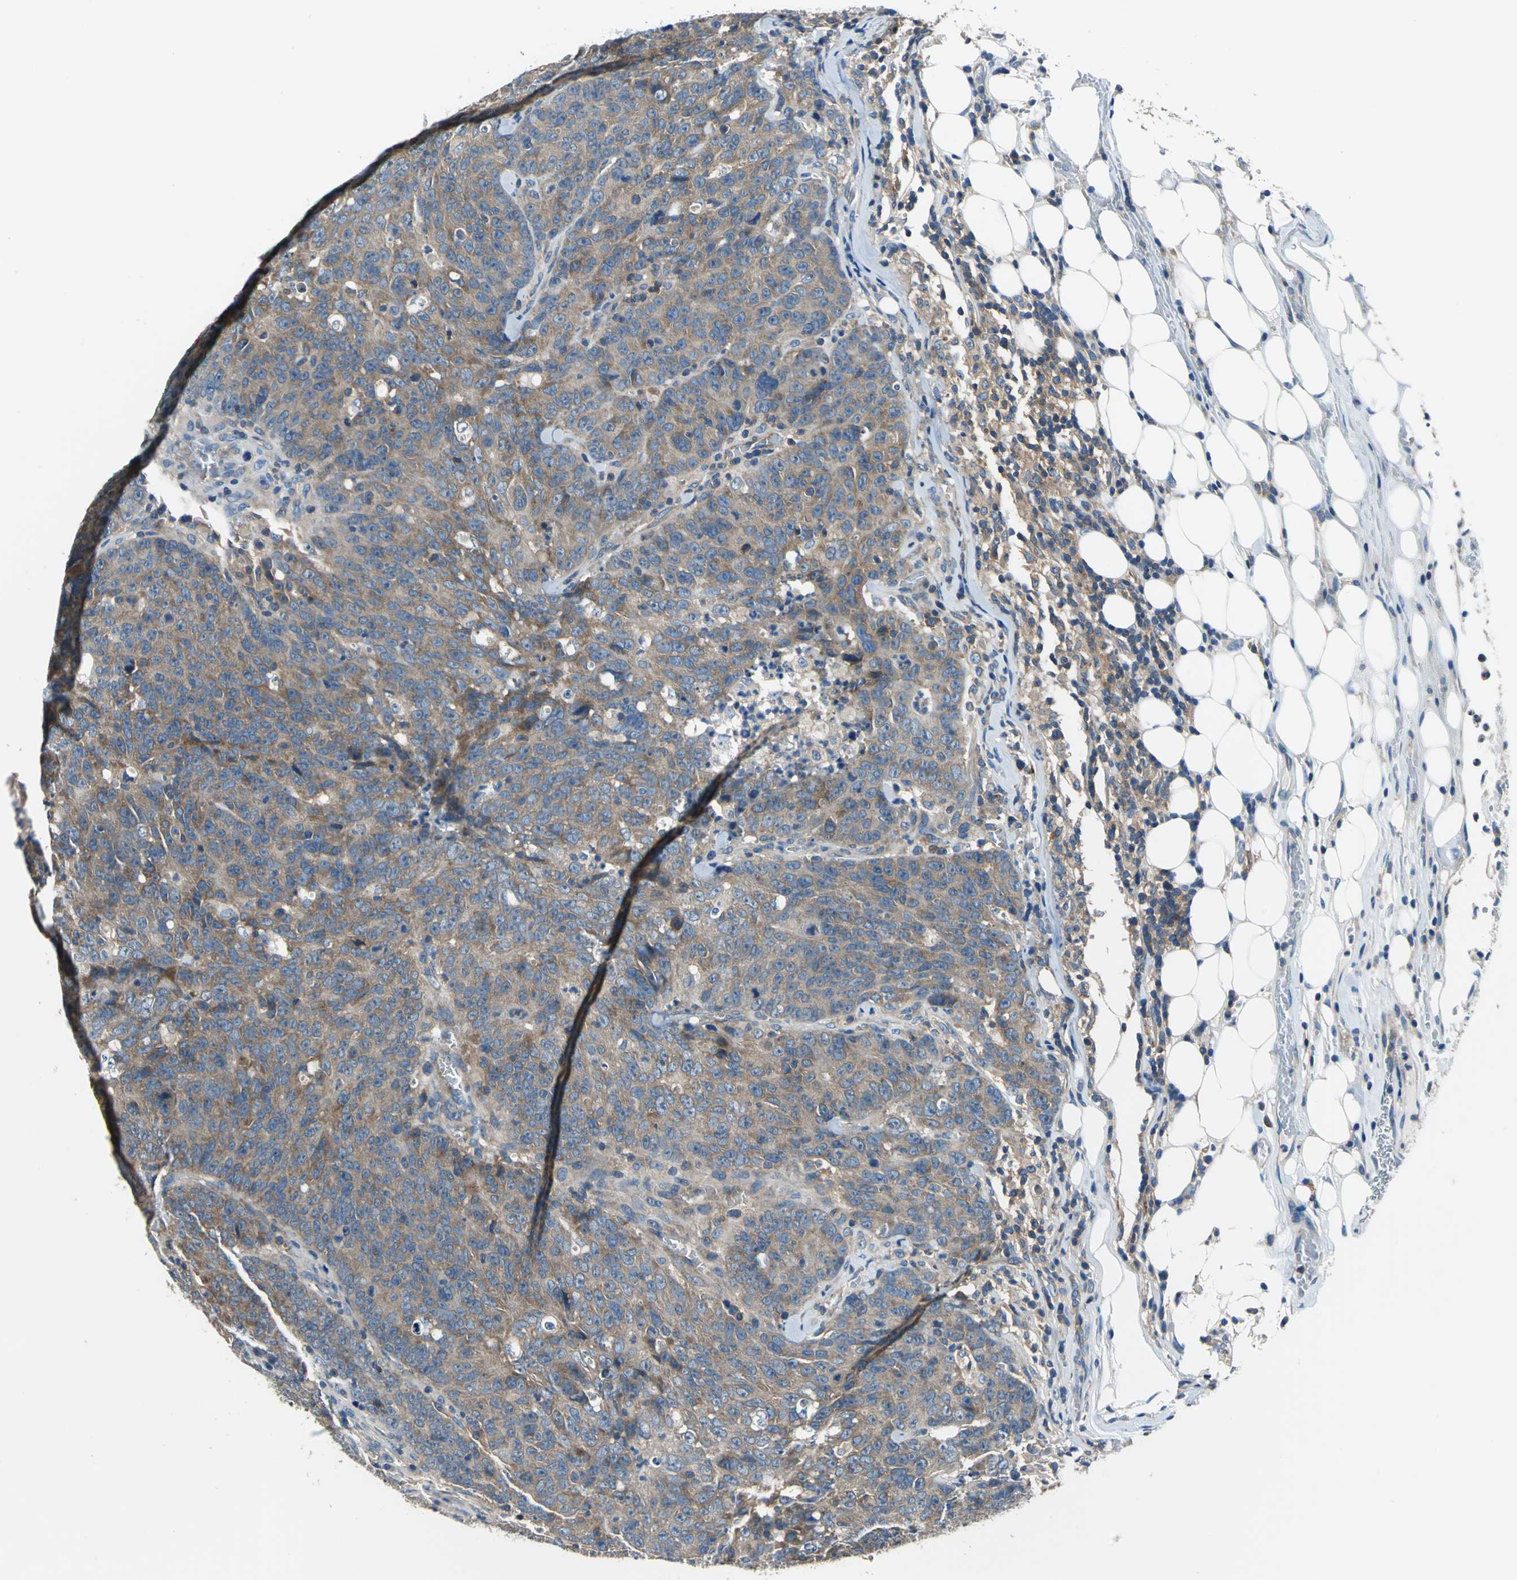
{"staining": {"intensity": "moderate", "quantity": ">75%", "location": "cytoplasmic/membranous"}, "tissue": "colorectal cancer", "cell_type": "Tumor cells", "image_type": "cancer", "snomed": [{"axis": "morphology", "description": "Adenocarcinoma, NOS"}, {"axis": "topography", "description": "Colon"}], "caption": "This is a photomicrograph of IHC staining of colorectal cancer, which shows moderate expression in the cytoplasmic/membranous of tumor cells.", "gene": "DDX3Y", "patient": {"sex": "female", "age": 53}}